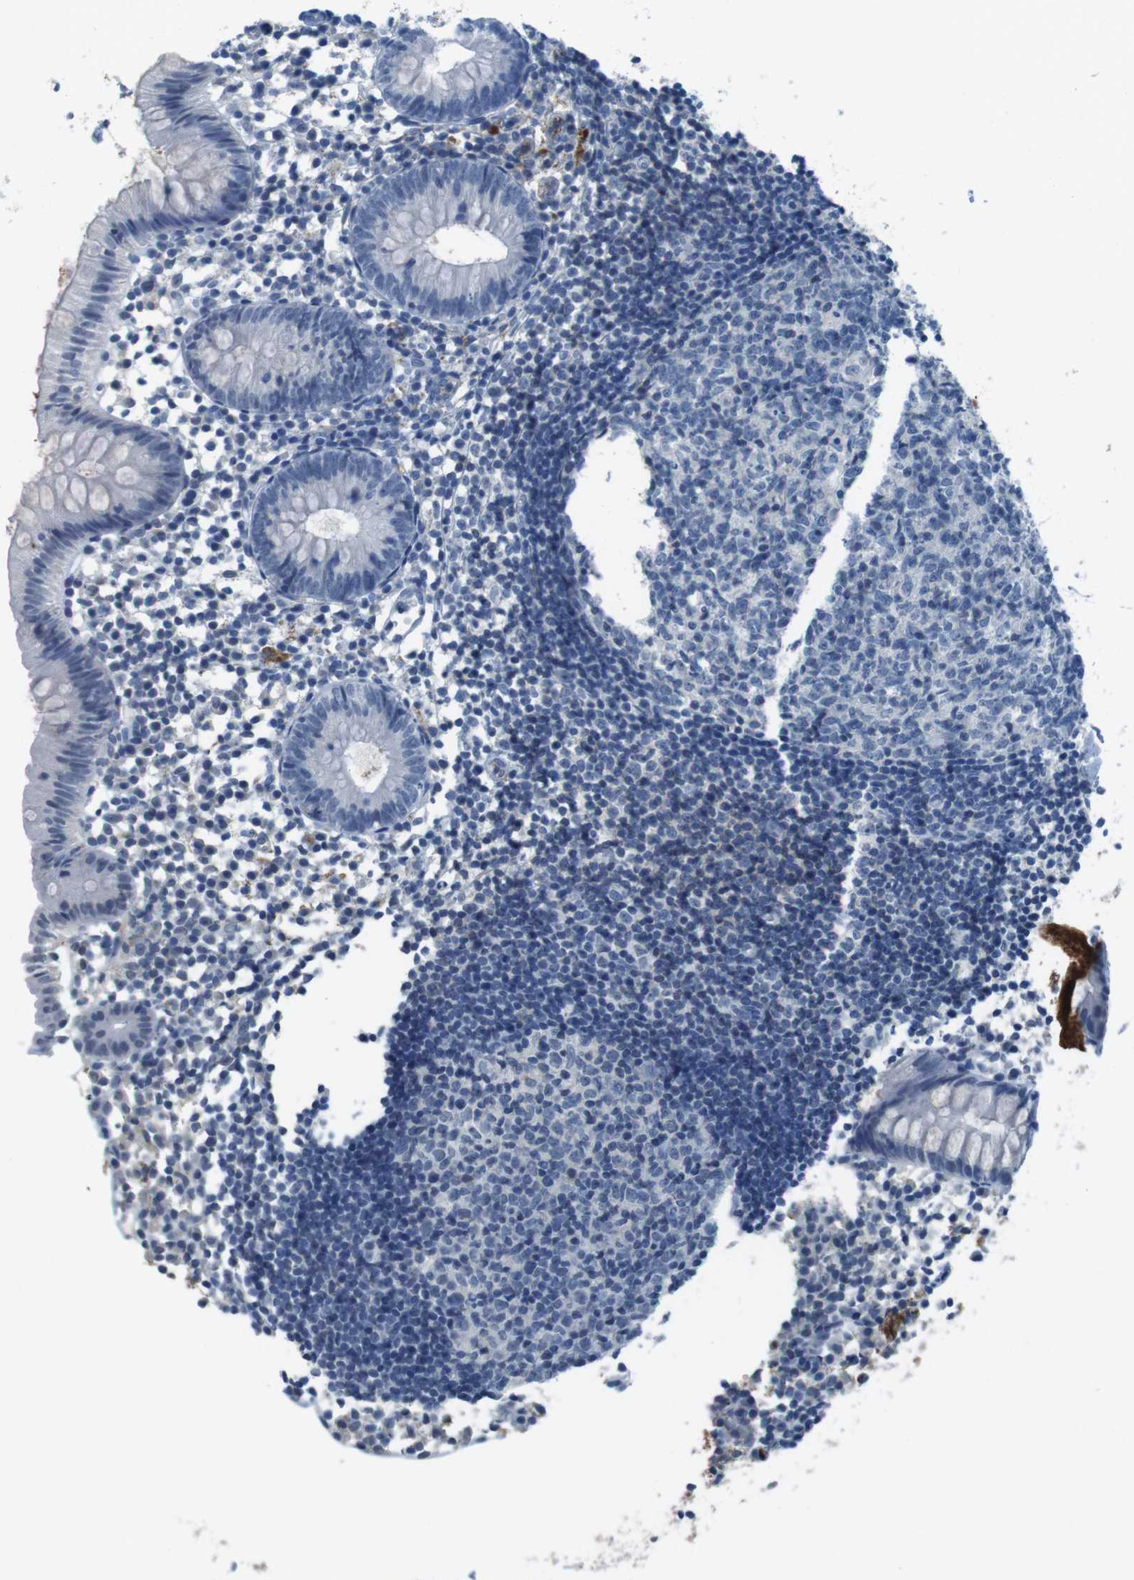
{"staining": {"intensity": "negative", "quantity": "none", "location": "none"}, "tissue": "appendix", "cell_type": "Glandular cells", "image_type": "normal", "snomed": [{"axis": "morphology", "description": "Normal tissue, NOS"}, {"axis": "topography", "description": "Appendix"}], "caption": "This is an immunohistochemistry (IHC) micrograph of unremarkable human appendix. There is no staining in glandular cells.", "gene": "TMPRSS15", "patient": {"sex": "female", "age": 20}}